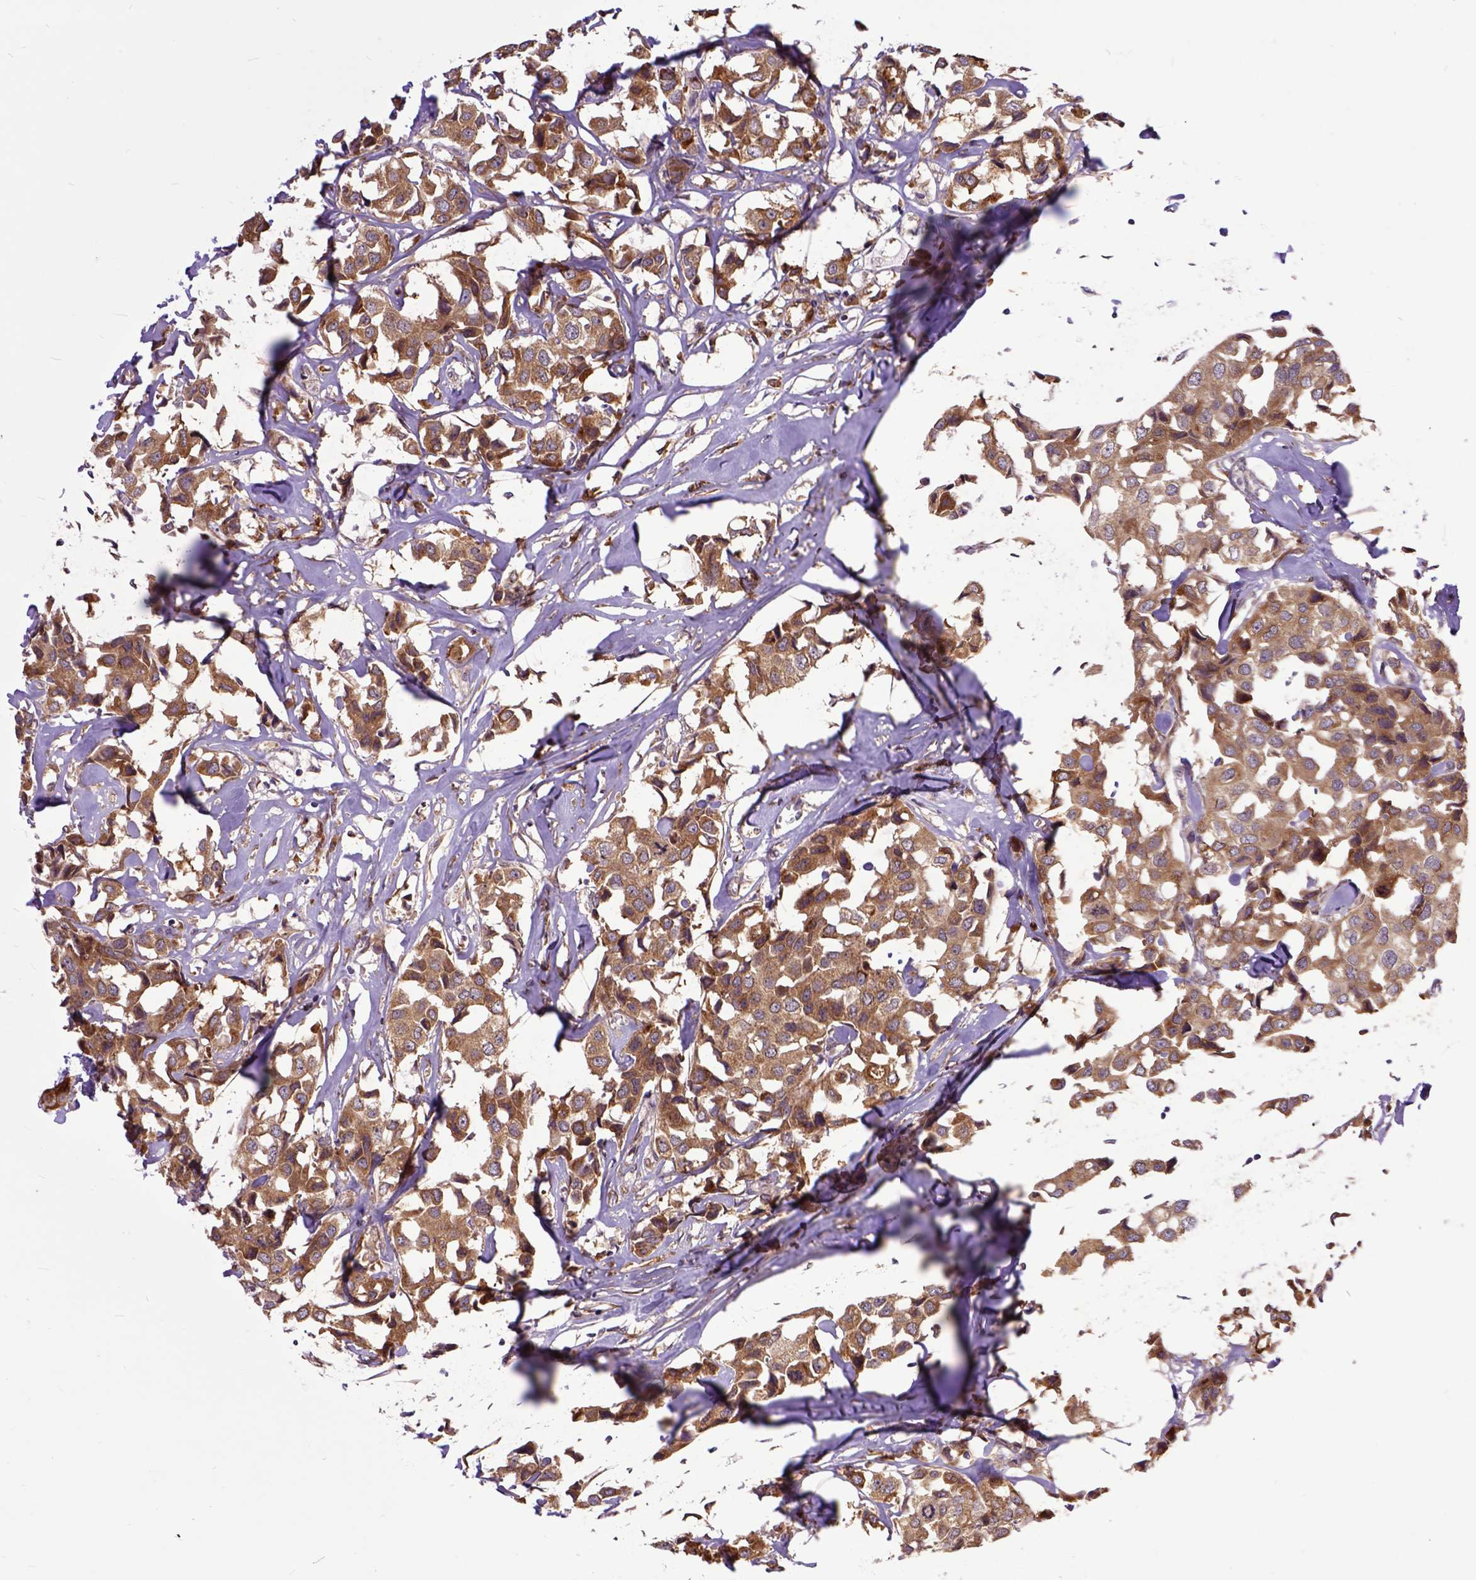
{"staining": {"intensity": "moderate", "quantity": ">75%", "location": "cytoplasmic/membranous"}, "tissue": "breast cancer", "cell_type": "Tumor cells", "image_type": "cancer", "snomed": [{"axis": "morphology", "description": "Duct carcinoma"}, {"axis": "topography", "description": "Breast"}], "caption": "Invasive ductal carcinoma (breast) was stained to show a protein in brown. There is medium levels of moderate cytoplasmic/membranous positivity in approximately >75% of tumor cells.", "gene": "ARL1", "patient": {"sex": "female", "age": 80}}